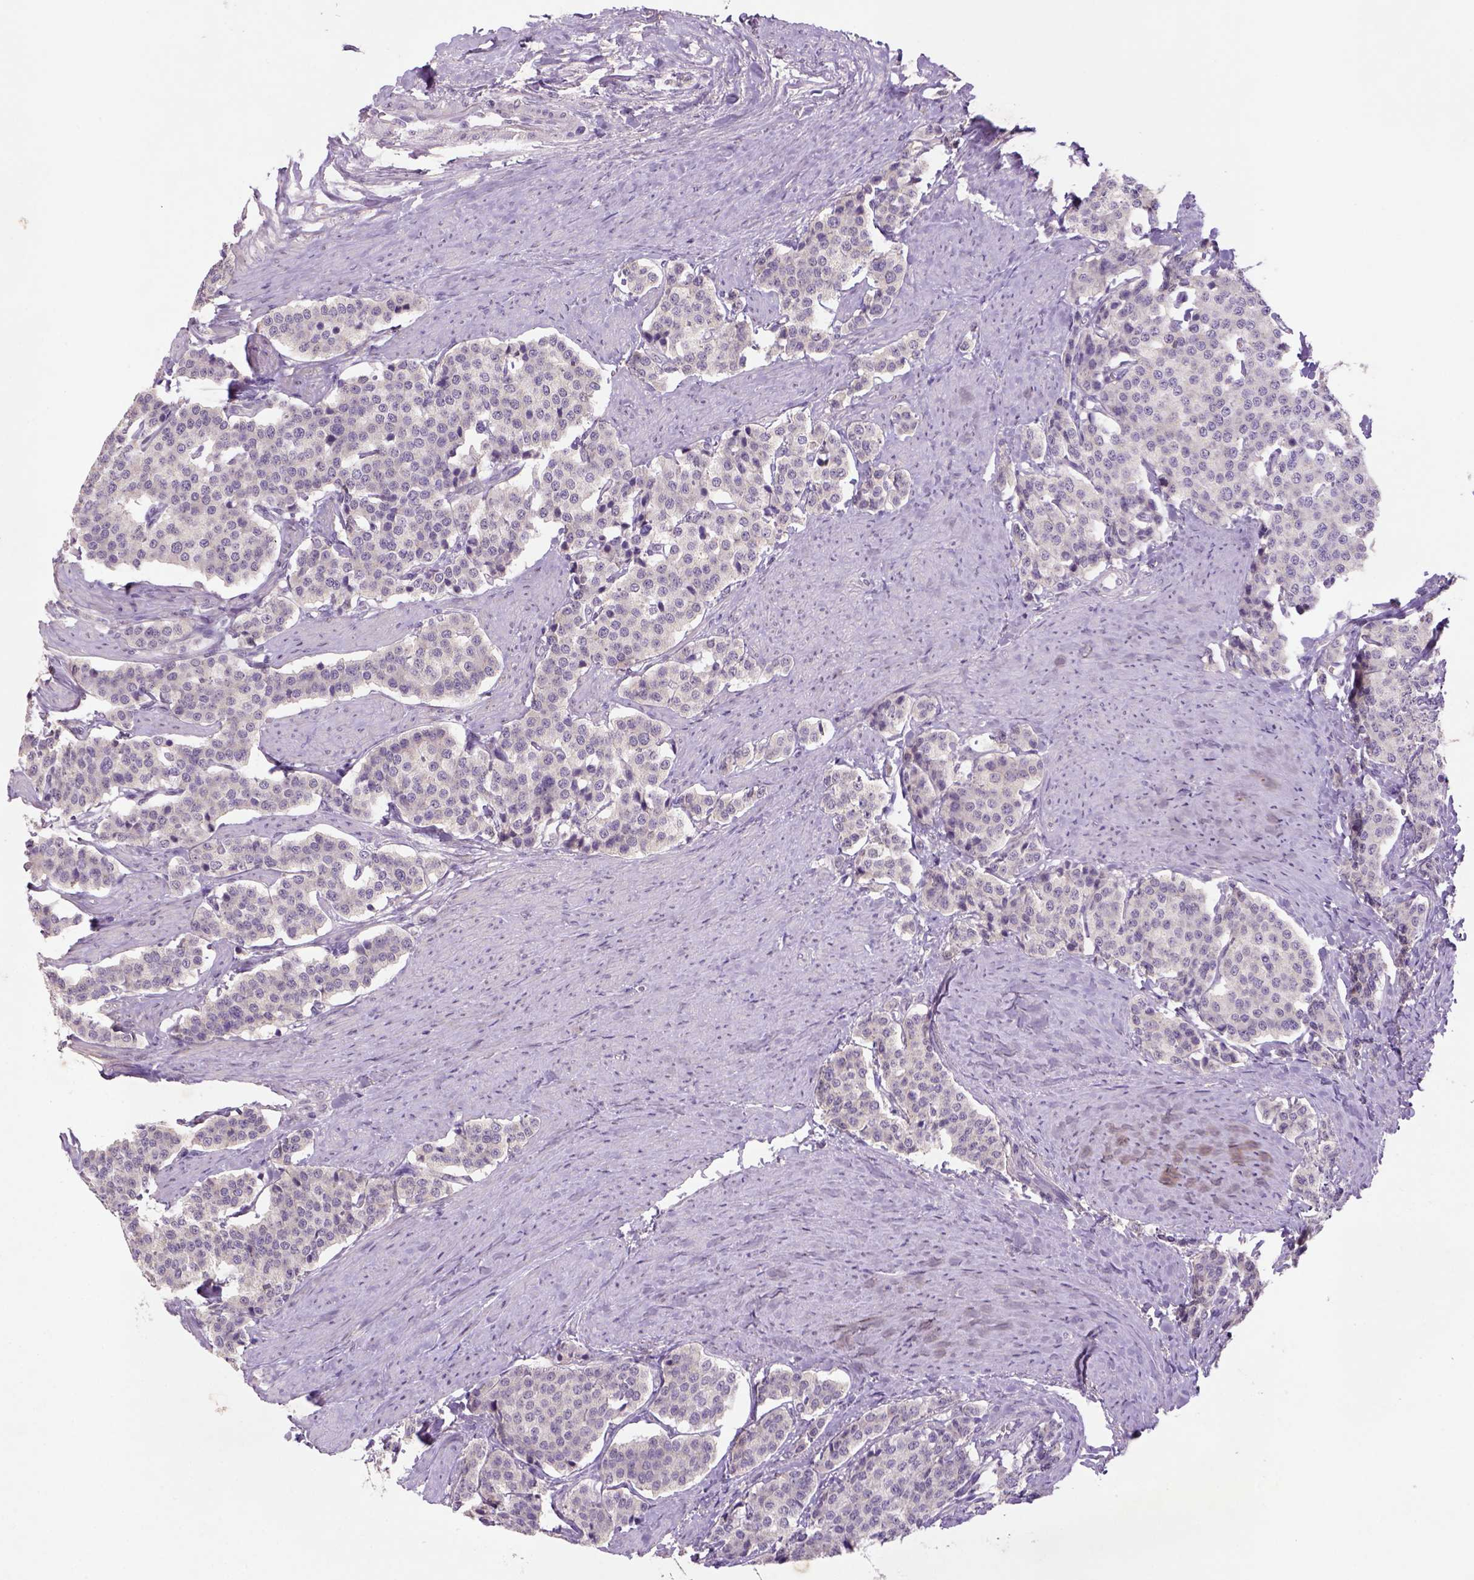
{"staining": {"intensity": "negative", "quantity": "none", "location": "none"}, "tissue": "carcinoid", "cell_type": "Tumor cells", "image_type": "cancer", "snomed": [{"axis": "morphology", "description": "Carcinoid, malignant, NOS"}, {"axis": "topography", "description": "Small intestine"}], "caption": "The histopathology image shows no significant staining in tumor cells of carcinoid.", "gene": "NLGN2", "patient": {"sex": "female", "age": 58}}